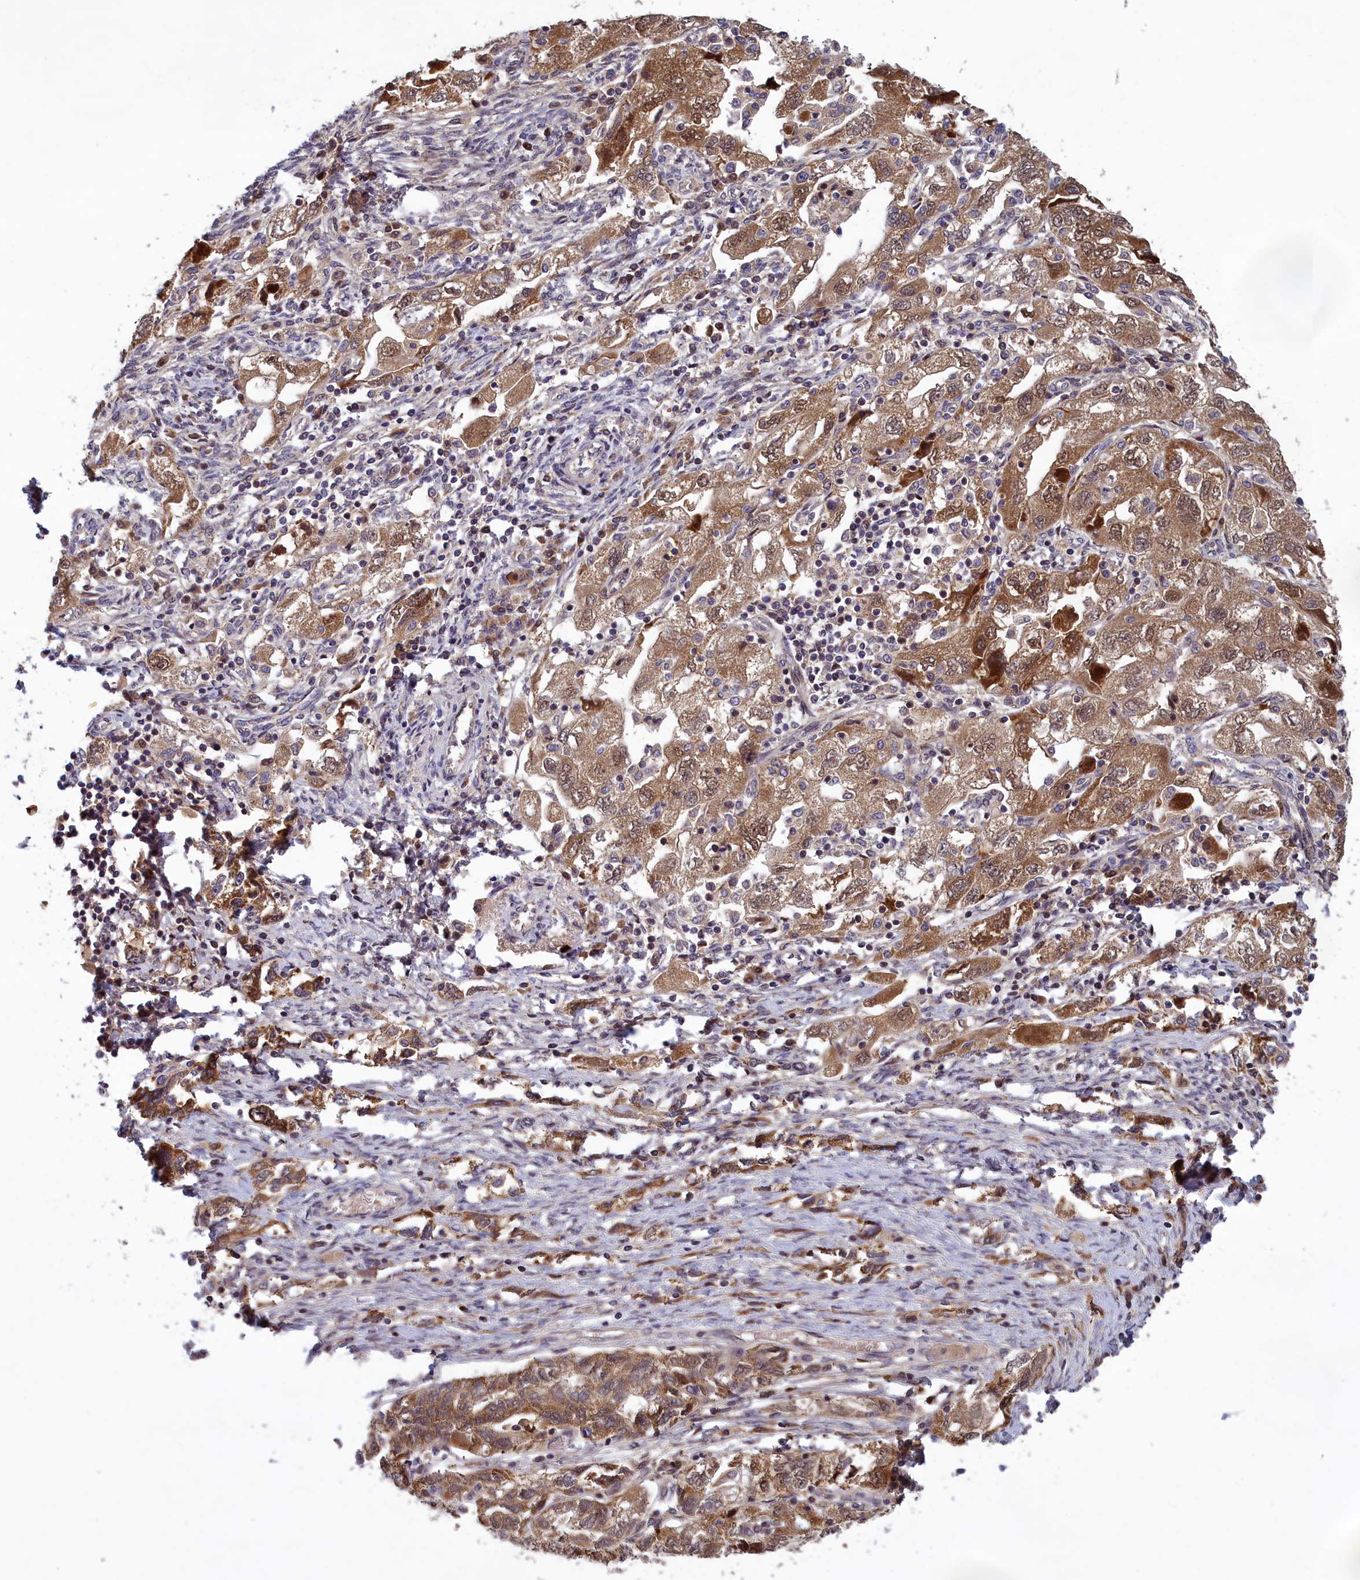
{"staining": {"intensity": "moderate", "quantity": ">75%", "location": "cytoplasmic/membranous,nuclear"}, "tissue": "ovarian cancer", "cell_type": "Tumor cells", "image_type": "cancer", "snomed": [{"axis": "morphology", "description": "Carcinoma, NOS"}, {"axis": "morphology", "description": "Cystadenocarcinoma, serous, NOS"}, {"axis": "topography", "description": "Ovary"}], "caption": "Ovarian cancer tissue reveals moderate cytoplasmic/membranous and nuclear staining in approximately >75% of tumor cells", "gene": "CCDC15", "patient": {"sex": "female", "age": 69}}